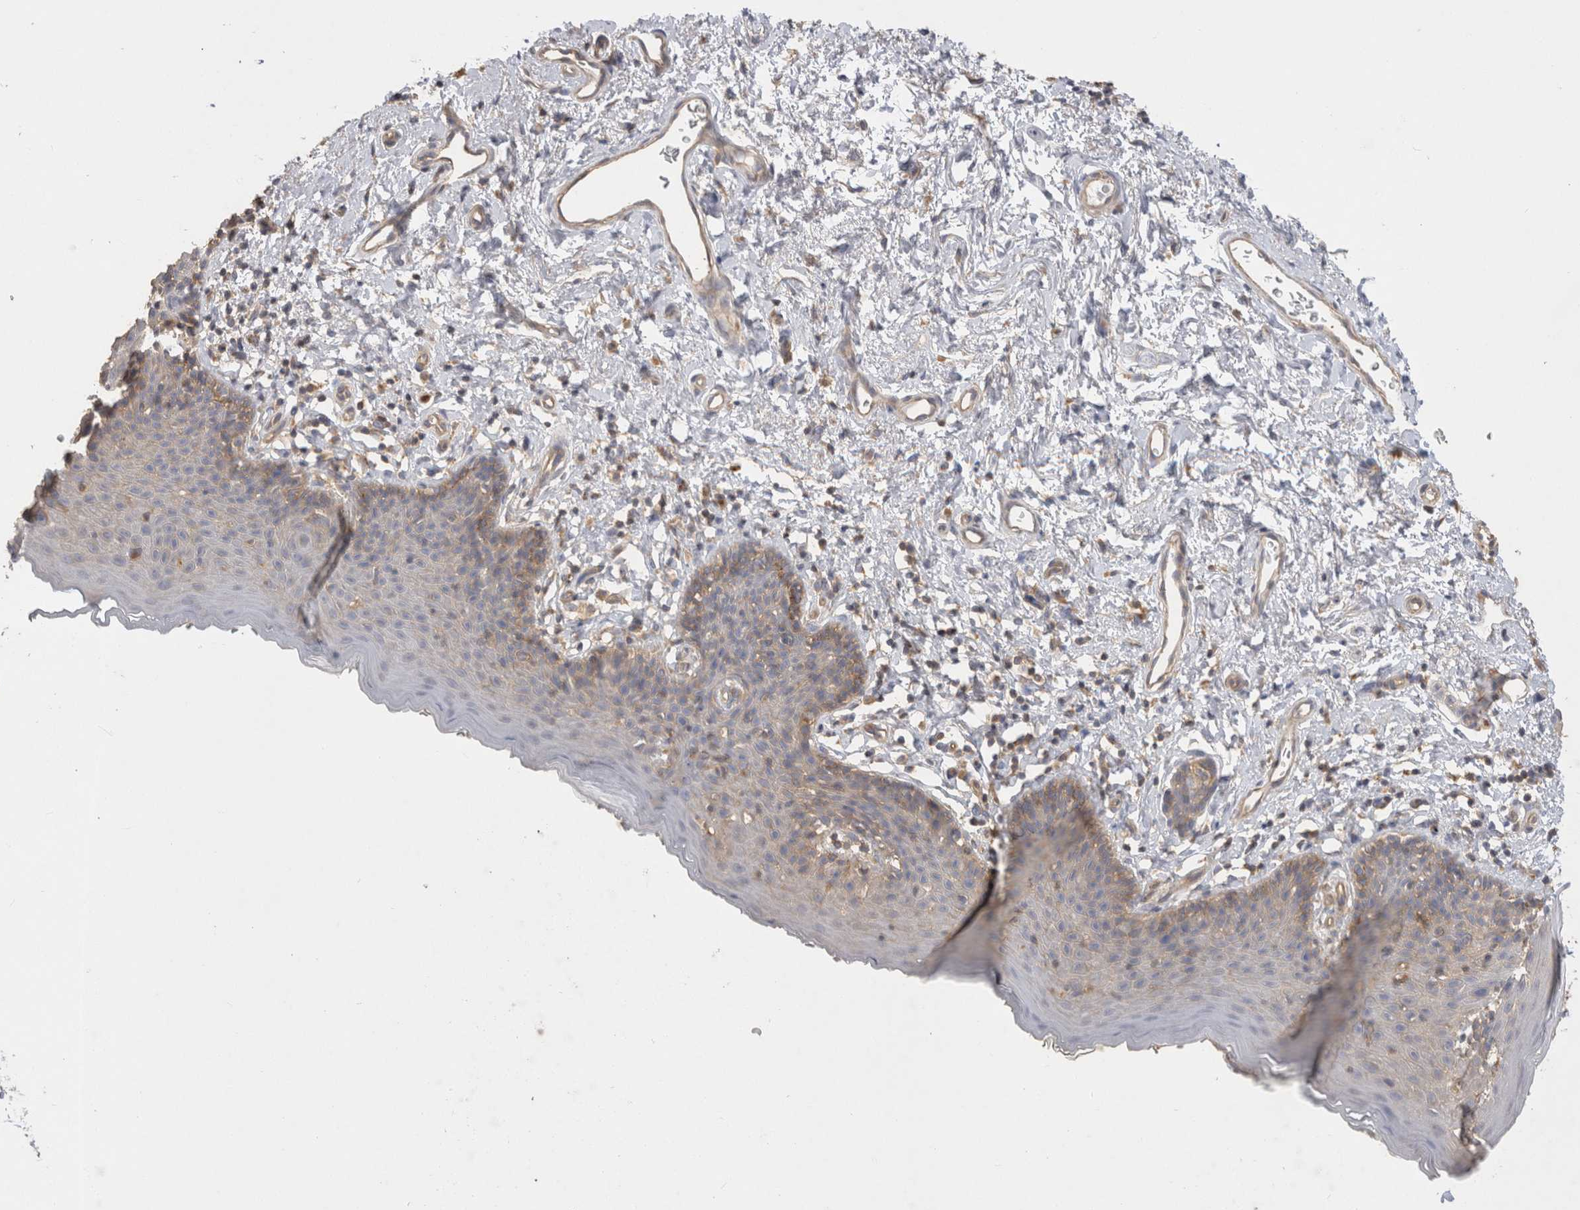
{"staining": {"intensity": "moderate", "quantity": "<25%", "location": "cytoplasmic/membranous"}, "tissue": "skin", "cell_type": "Epidermal cells", "image_type": "normal", "snomed": [{"axis": "morphology", "description": "Normal tissue, NOS"}, {"axis": "topography", "description": "Vulva"}], "caption": "Immunohistochemical staining of normal skin displays moderate cytoplasmic/membranous protein positivity in approximately <25% of epidermal cells.", "gene": "CHMP6", "patient": {"sex": "female", "age": 66}}